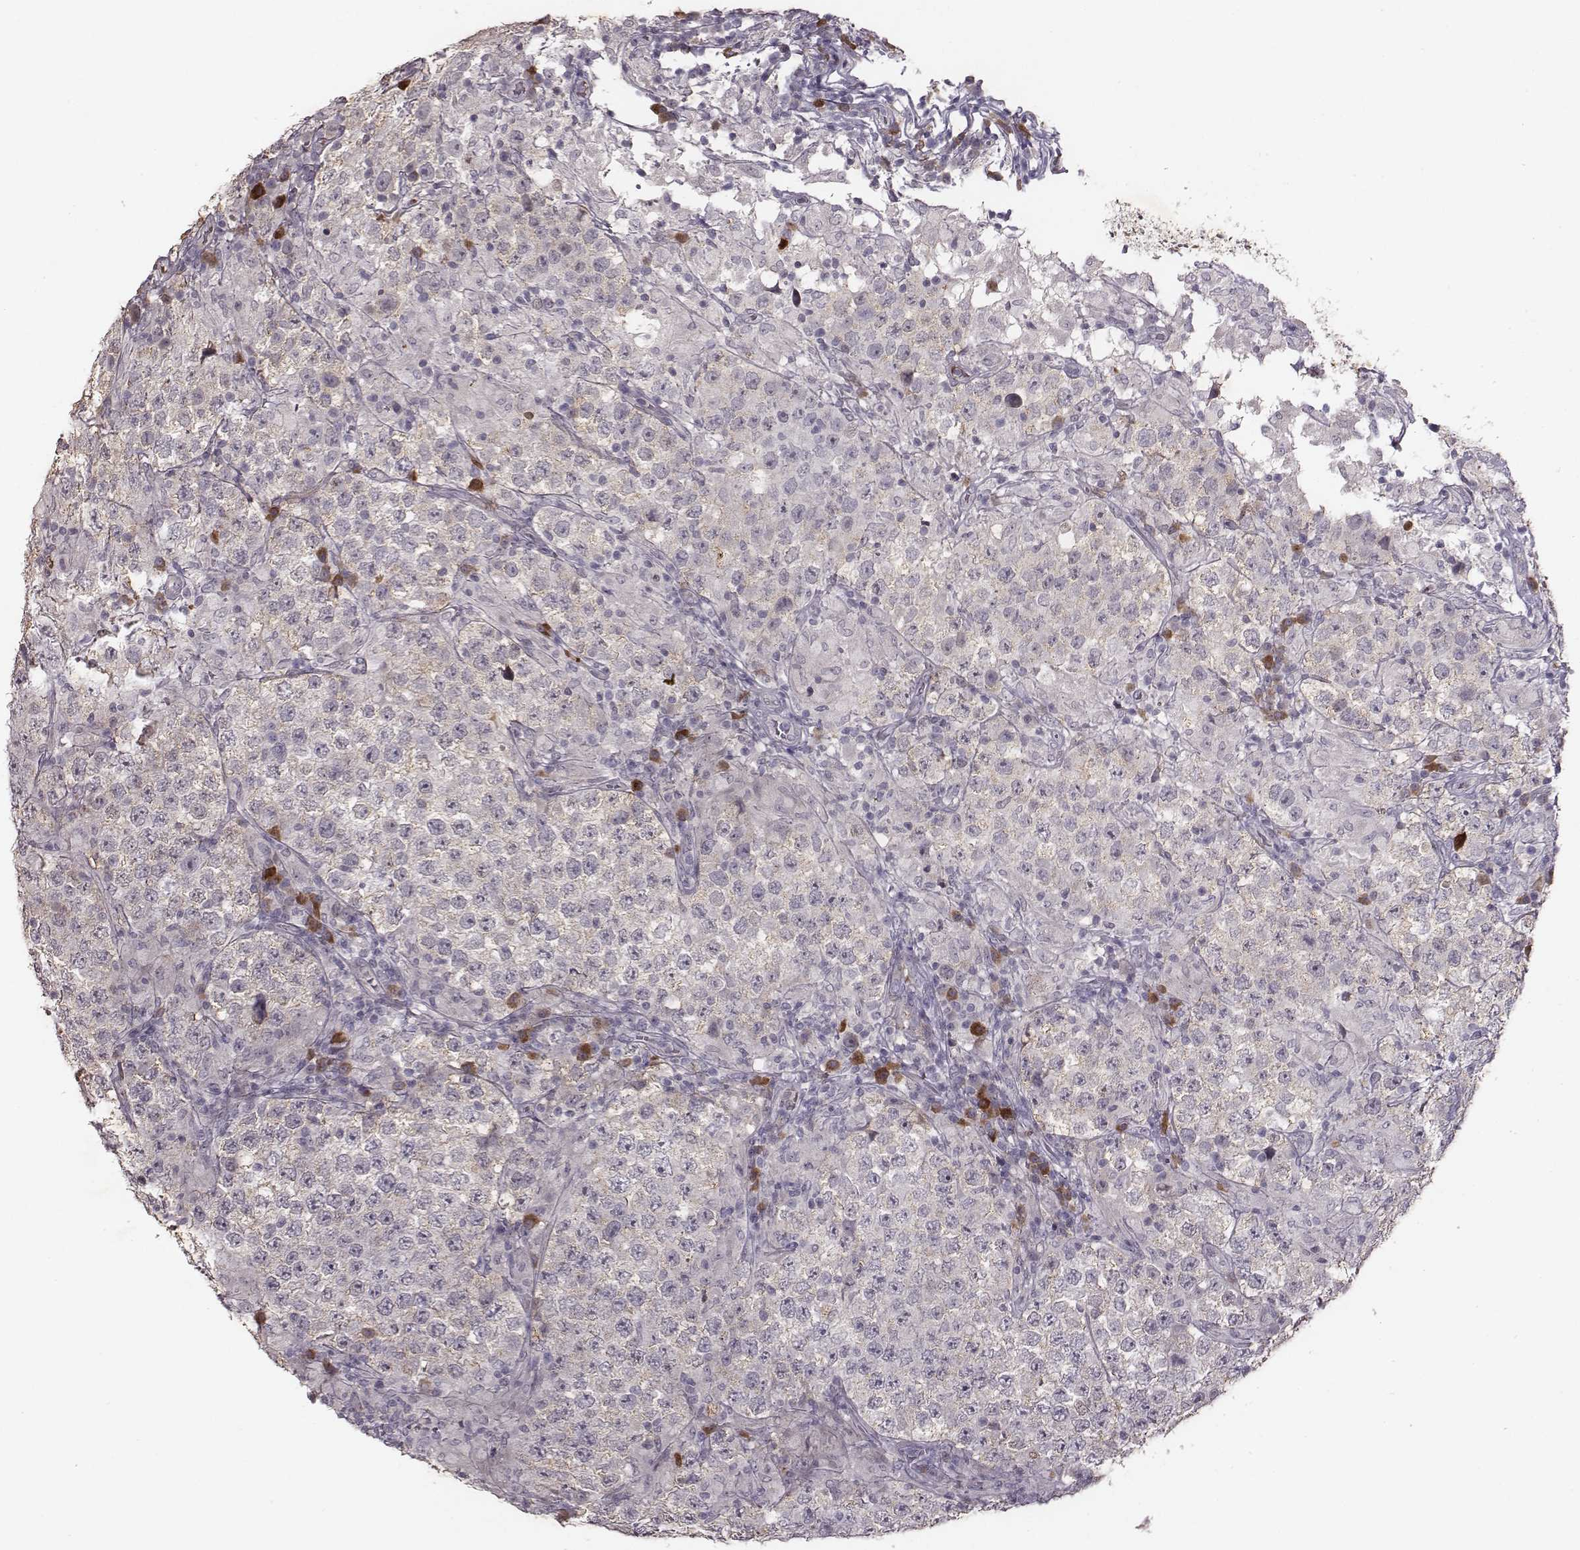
{"staining": {"intensity": "negative", "quantity": "none", "location": "none"}, "tissue": "testis cancer", "cell_type": "Tumor cells", "image_type": "cancer", "snomed": [{"axis": "morphology", "description": "Seminoma, NOS"}, {"axis": "morphology", "description": "Carcinoma, Embryonal, NOS"}, {"axis": "topography", "description": "Testis"}], "caption": "DAB immunohistochemical staining of human embryonal carcinoma (testis) demonstrates no significant expression in tumor cells.", "gene": "SLC22A6", "patient": {"sex": "male", "age": 41}}